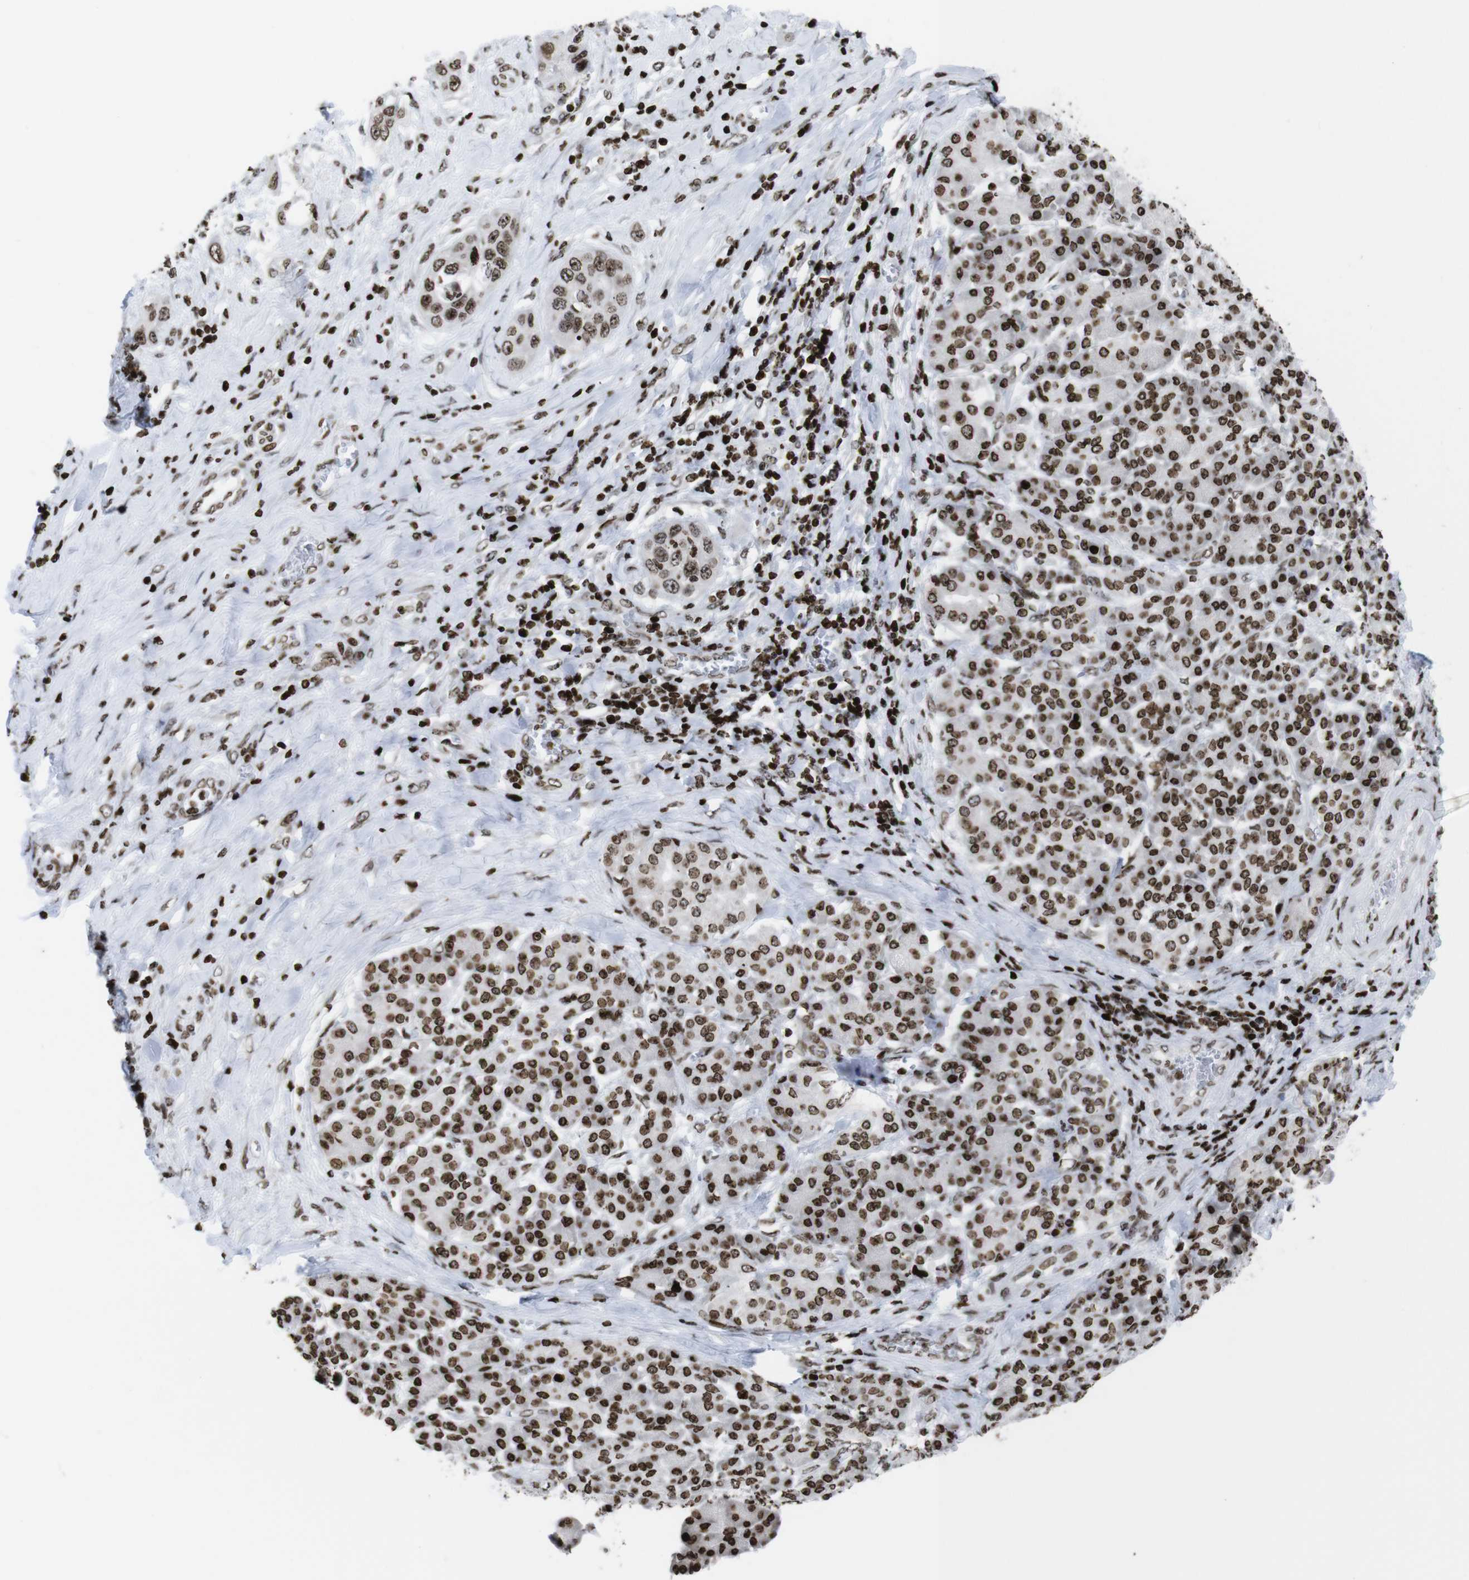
{"staining": {"intensity": "strong", "quantity": ">75%", "location": "cytoplasmic/membranous,nuclear"}, "tissue": "pancreatic cancer", "cell_type": "Tumor cells", "image_type": "cancer", "snomed": [{"axis": "morphology", "description": "Adenocarcinoma, NOS"}, {"axis": "topography", "description": "Pancreas"}], "caption": "An immunohistochemistry (IHC) micrograph of neoplastic tissue is shown. Protein staining in brown labels strong cytoplasmic/membranous and nuclear positivity in pancreatic adenocarcinoma within tumor cells.", "gene": "H1-4", "patient": {"sex": "female", "age": 70}}